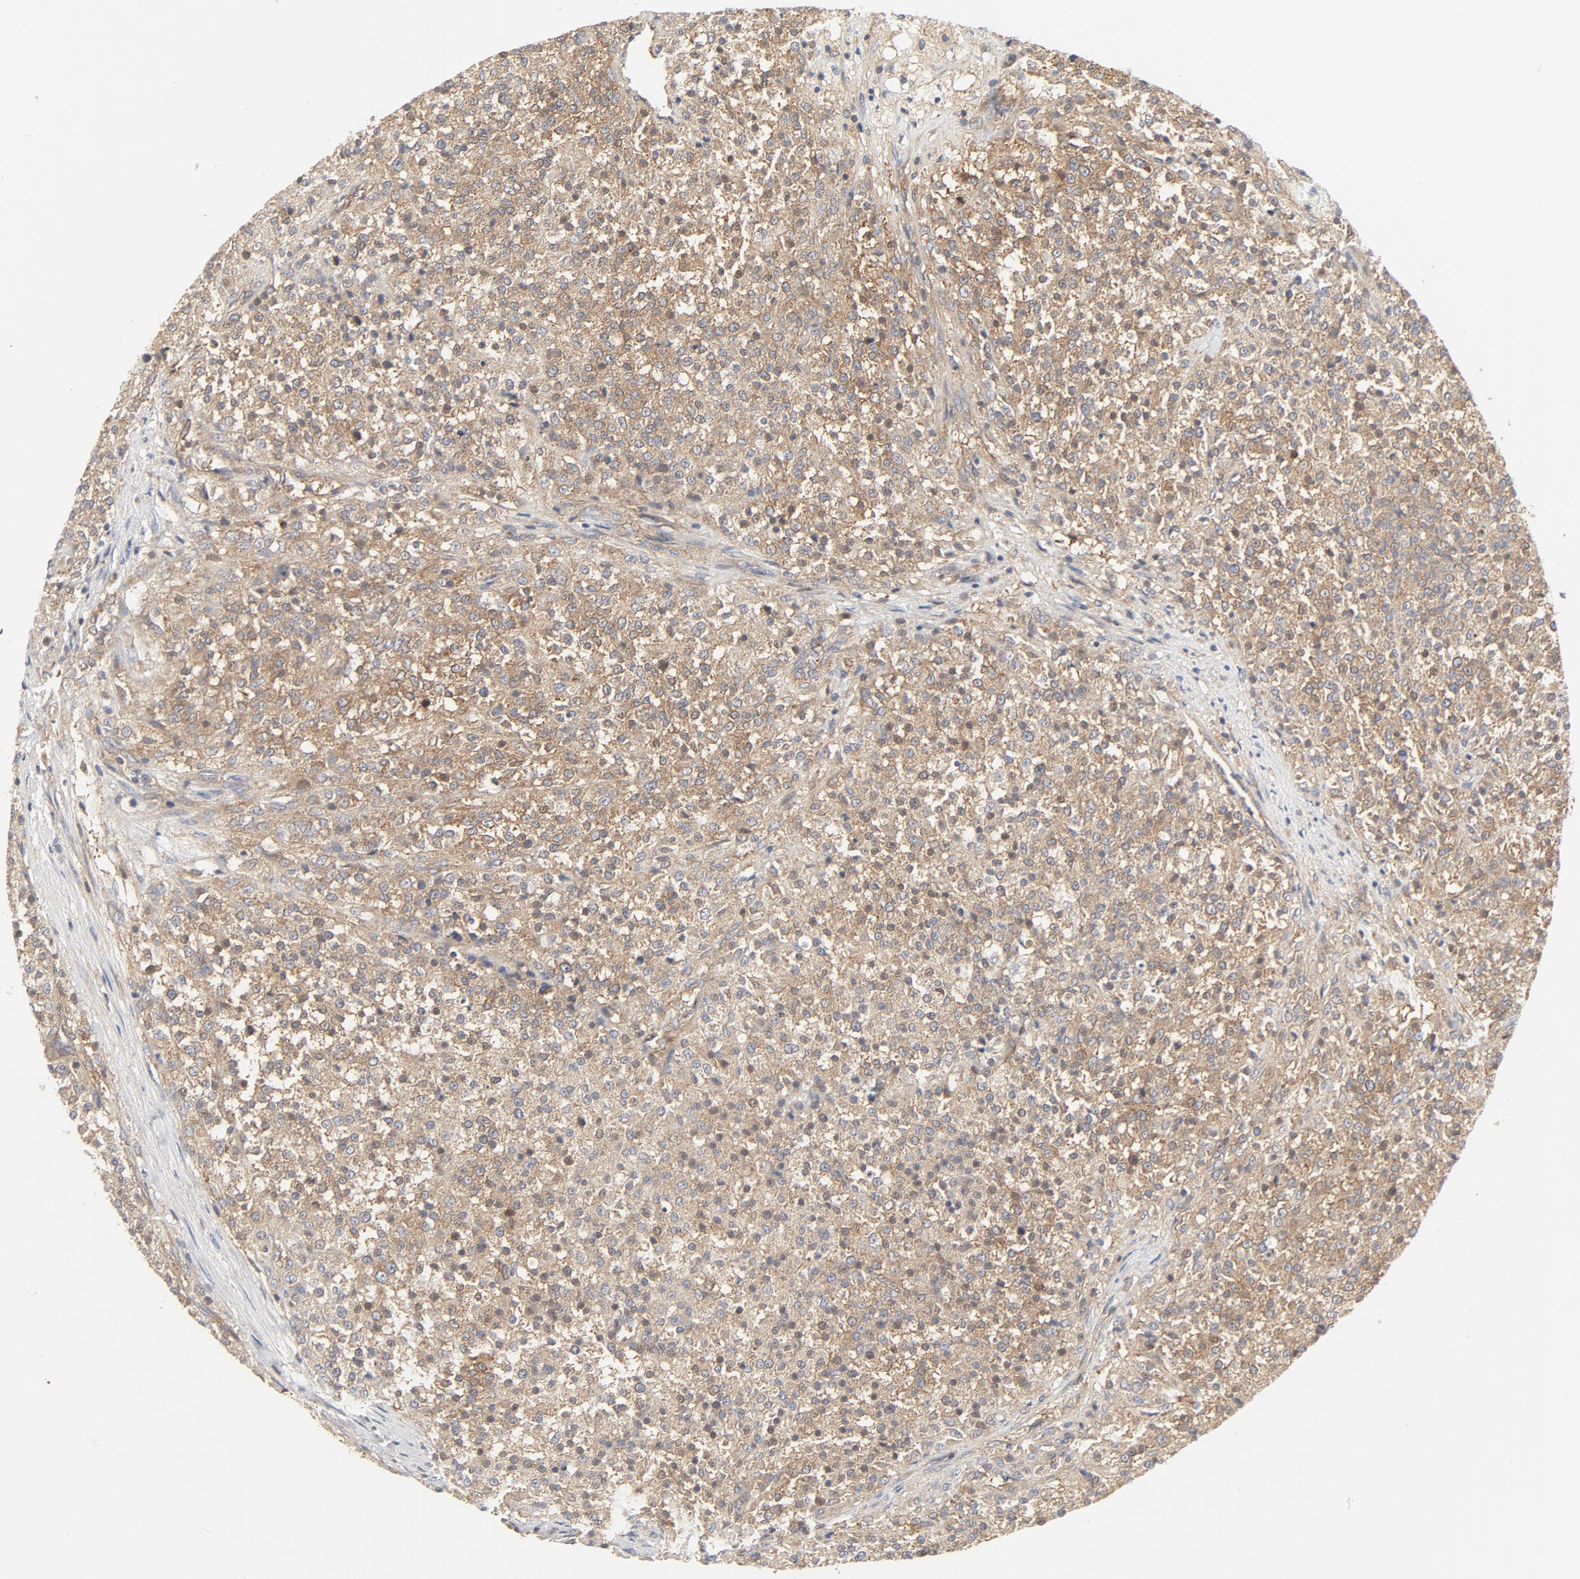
{"staining": {"intensity": "moderate", "quantity": ">75%", "location": "cytoplasmic/membranous"}, "tissue": "testis cancer", "cell_type": "Tumor cells", "image_type": "cancer", "snomed": [{"axis": "morphology", "description": "Seminoma, NOS"}, {"axis": "topography", "description": "Testis"}], "caption": "Protein staining of seminoma (testis) tissue exhibits moderate cytoplasmic/membranous staining in about >75% of tumor cells. Nuclei are stained in blue.", "gene": "RABEP1", "patient": {"sex": "male", "age": 59}}